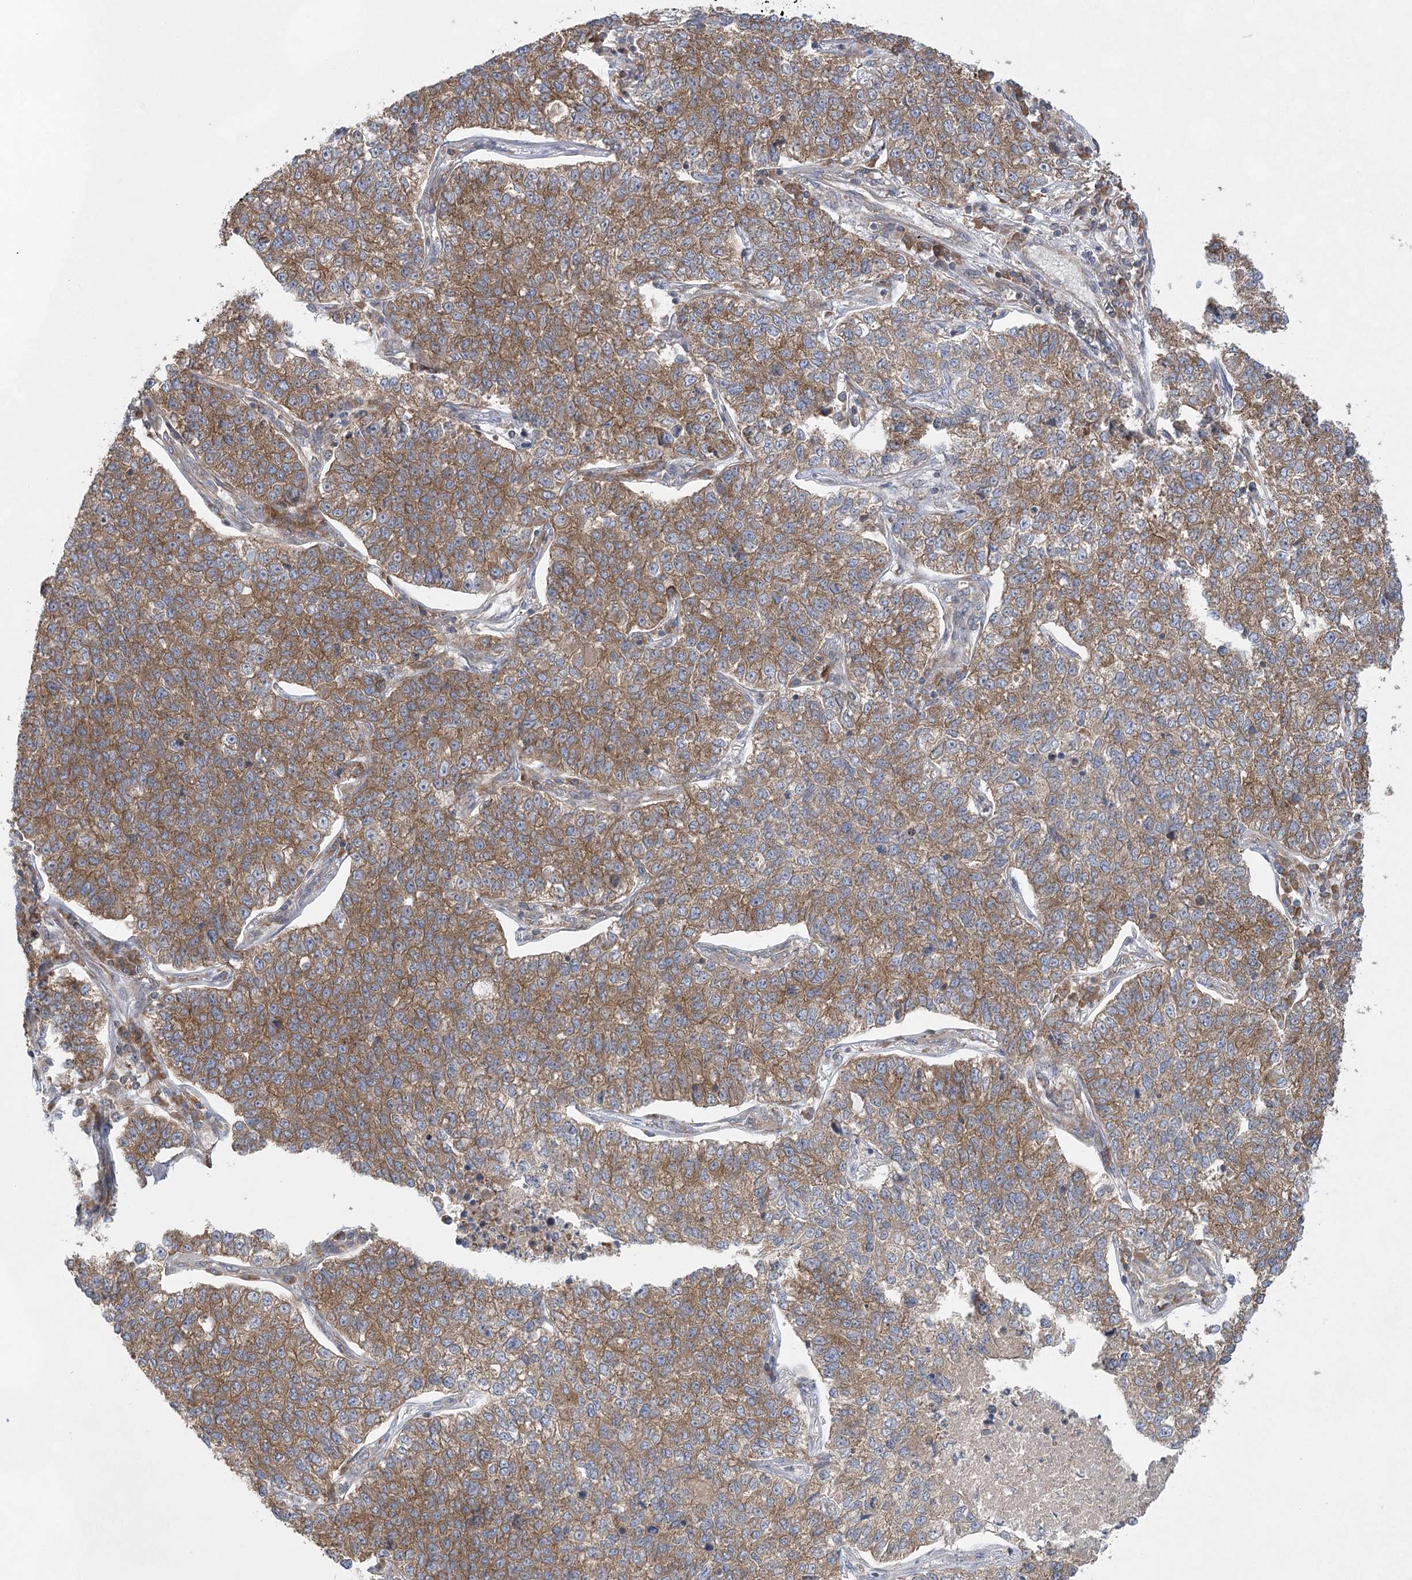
{"staining": {"intensity": "moderate", "quantity": ">75%", "location": "cytoplasmic/membranous"}, "tissue": "lung cancer", "cell_type": "Tumor cells", "image_type": "cancer", "snomed": [{"axis": "morphology", "description": "Adenocarcinoma, NOS"}, {"axis": "topography", "description": "Lung"}], "caption": "High-magnification brightfield microscopy of lung cancer stained with DAB (brown) and counterstained with hematoxylin (blue). tumor cells exhibit moderate cytoplasmic/membranous expression is present in about>75% of cells.", "gene": "EIF3A", "patient": {"sex": "male", "age": 49}}